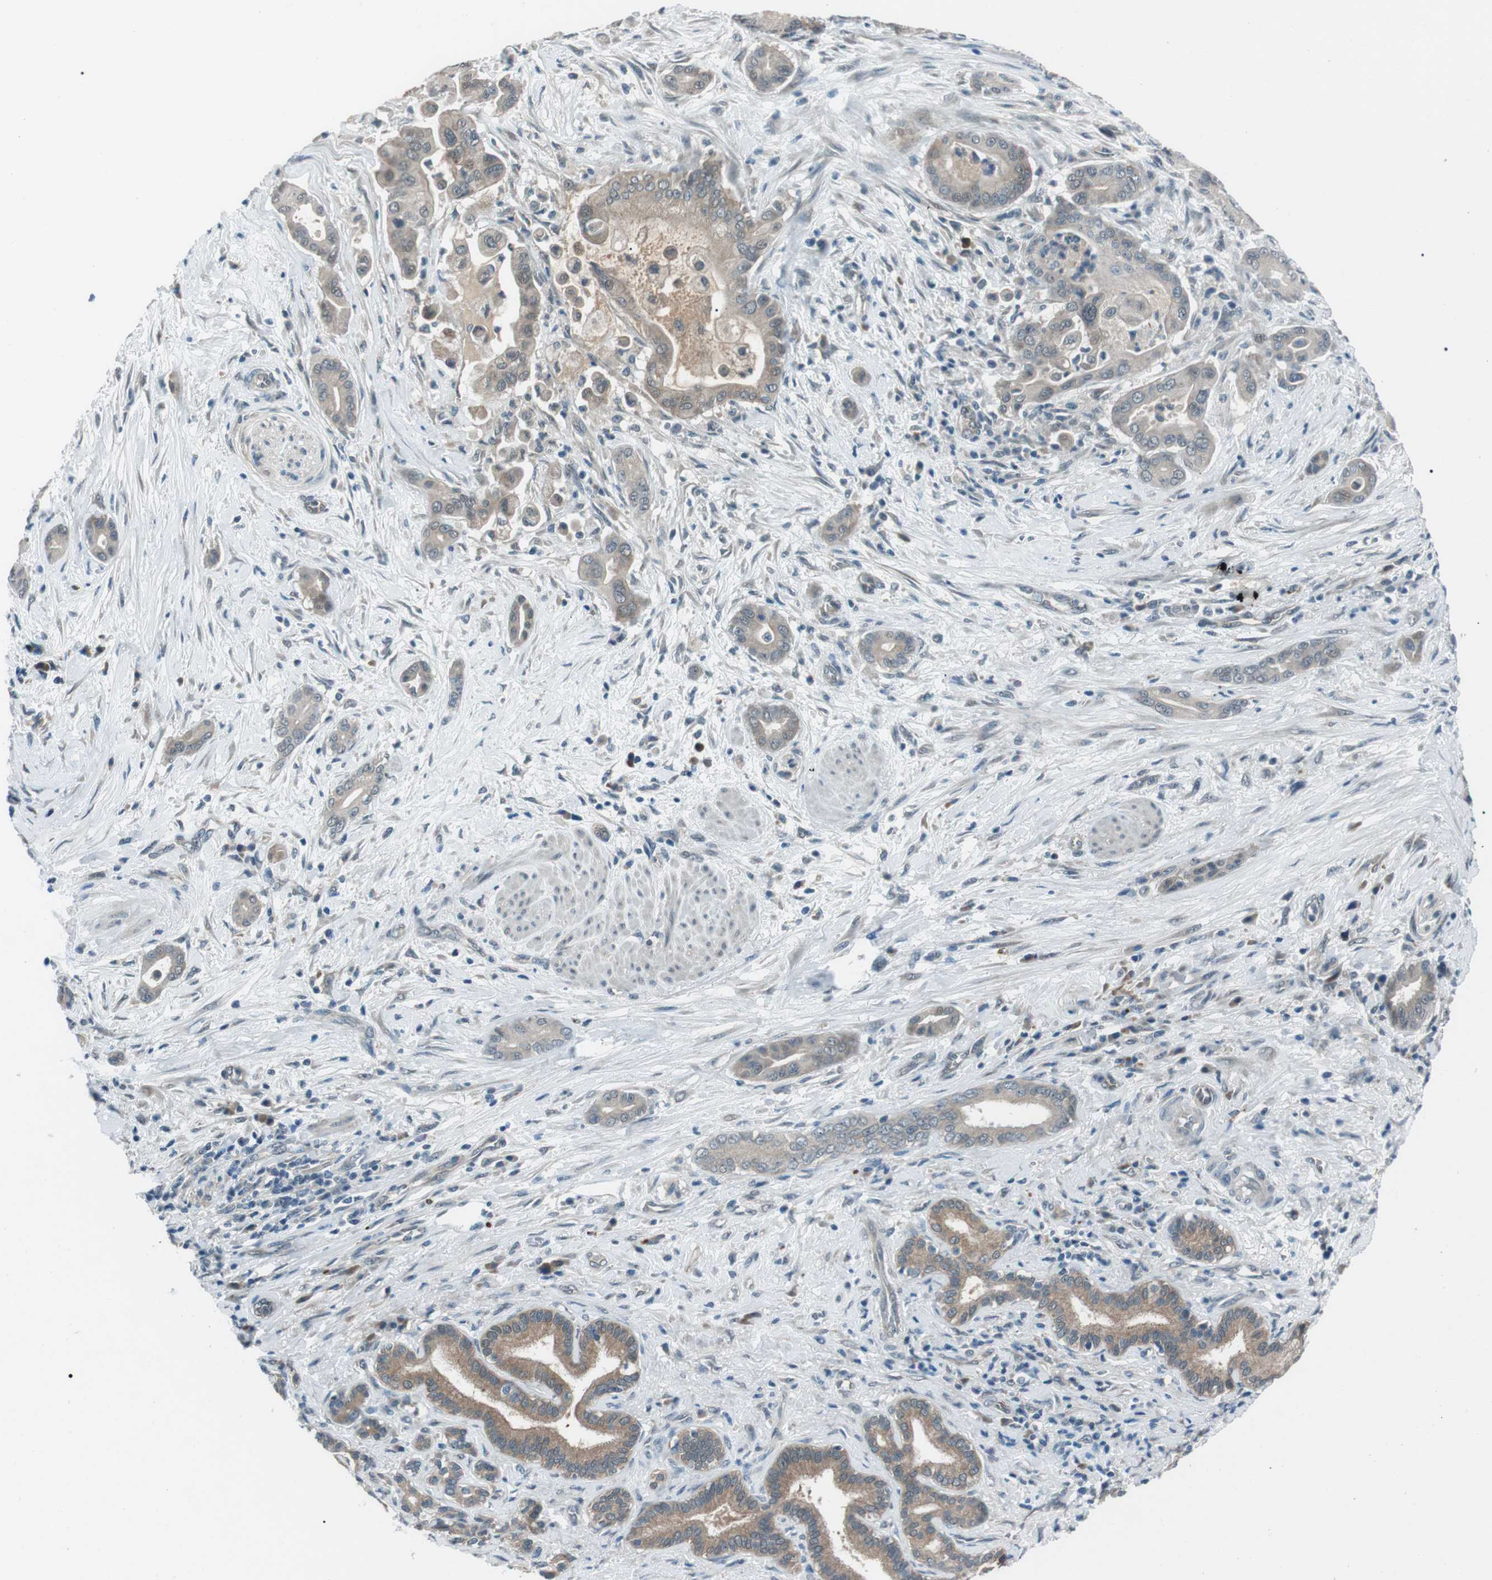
{"staining": {"intensity": "weak", "quantity": "25%-75%", "location": "cytoplasmic/membranous"}, "tissue": "pancreatic cancer", "cell_type": "Tumor cells", "image_type": "cancer", "snomed": [{"axis": "morphology", "description": "Normal tissue, NOS"}, {"axis": "morphology", "description": "Adenocarcinoma, NOS"}, {"axis": "topography", "description": "Pancreas"}], "caption": "Adenocarcinoma (pancreatic) was stained to show a protein in brown. There is low levels of weak cytoplasmic/membranous staining in approximately 25%-75% of tumor cells.", "gene": "LRIG2", "patient": {"sex": "male", "age": 63}}